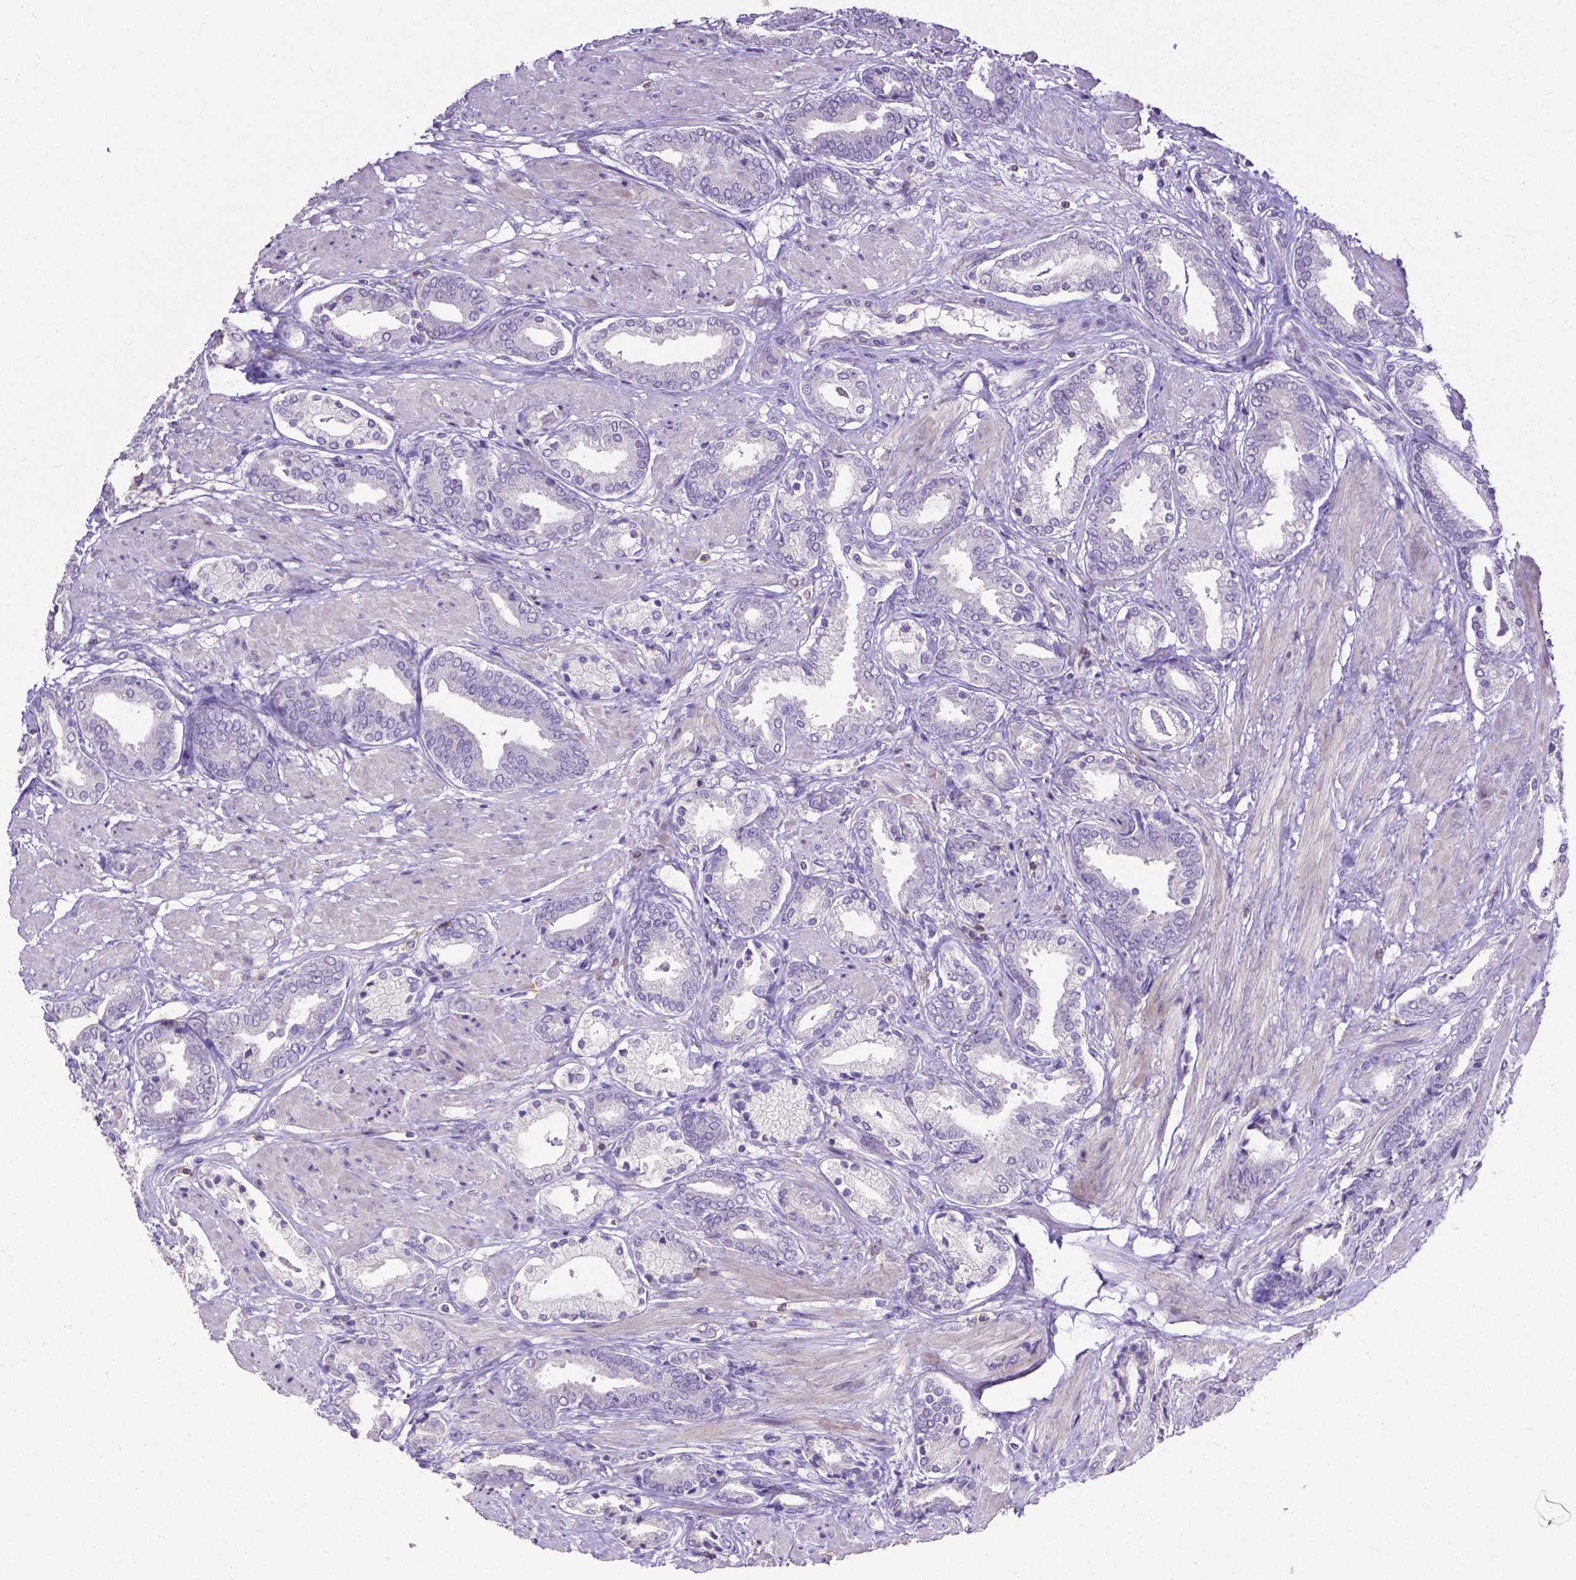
{"staining": {"intensity": "negative", "quantity": "none", "location": "none"}, "tissue": "prostate cancer", "cell_type": "Tumor cells", "image_type": "cancer", "snomed": [{"axis": "morphology", "description": "Adenocarcinoma, High grade"}, {"axis": "topography", "description": "Prostate"}], "caption": "Prostate cancer was stained to show a protein in brown. There is no significant positivity in tumor cells.", "gene": "CD4", "patient": {"sex": "male", "age": 56}}